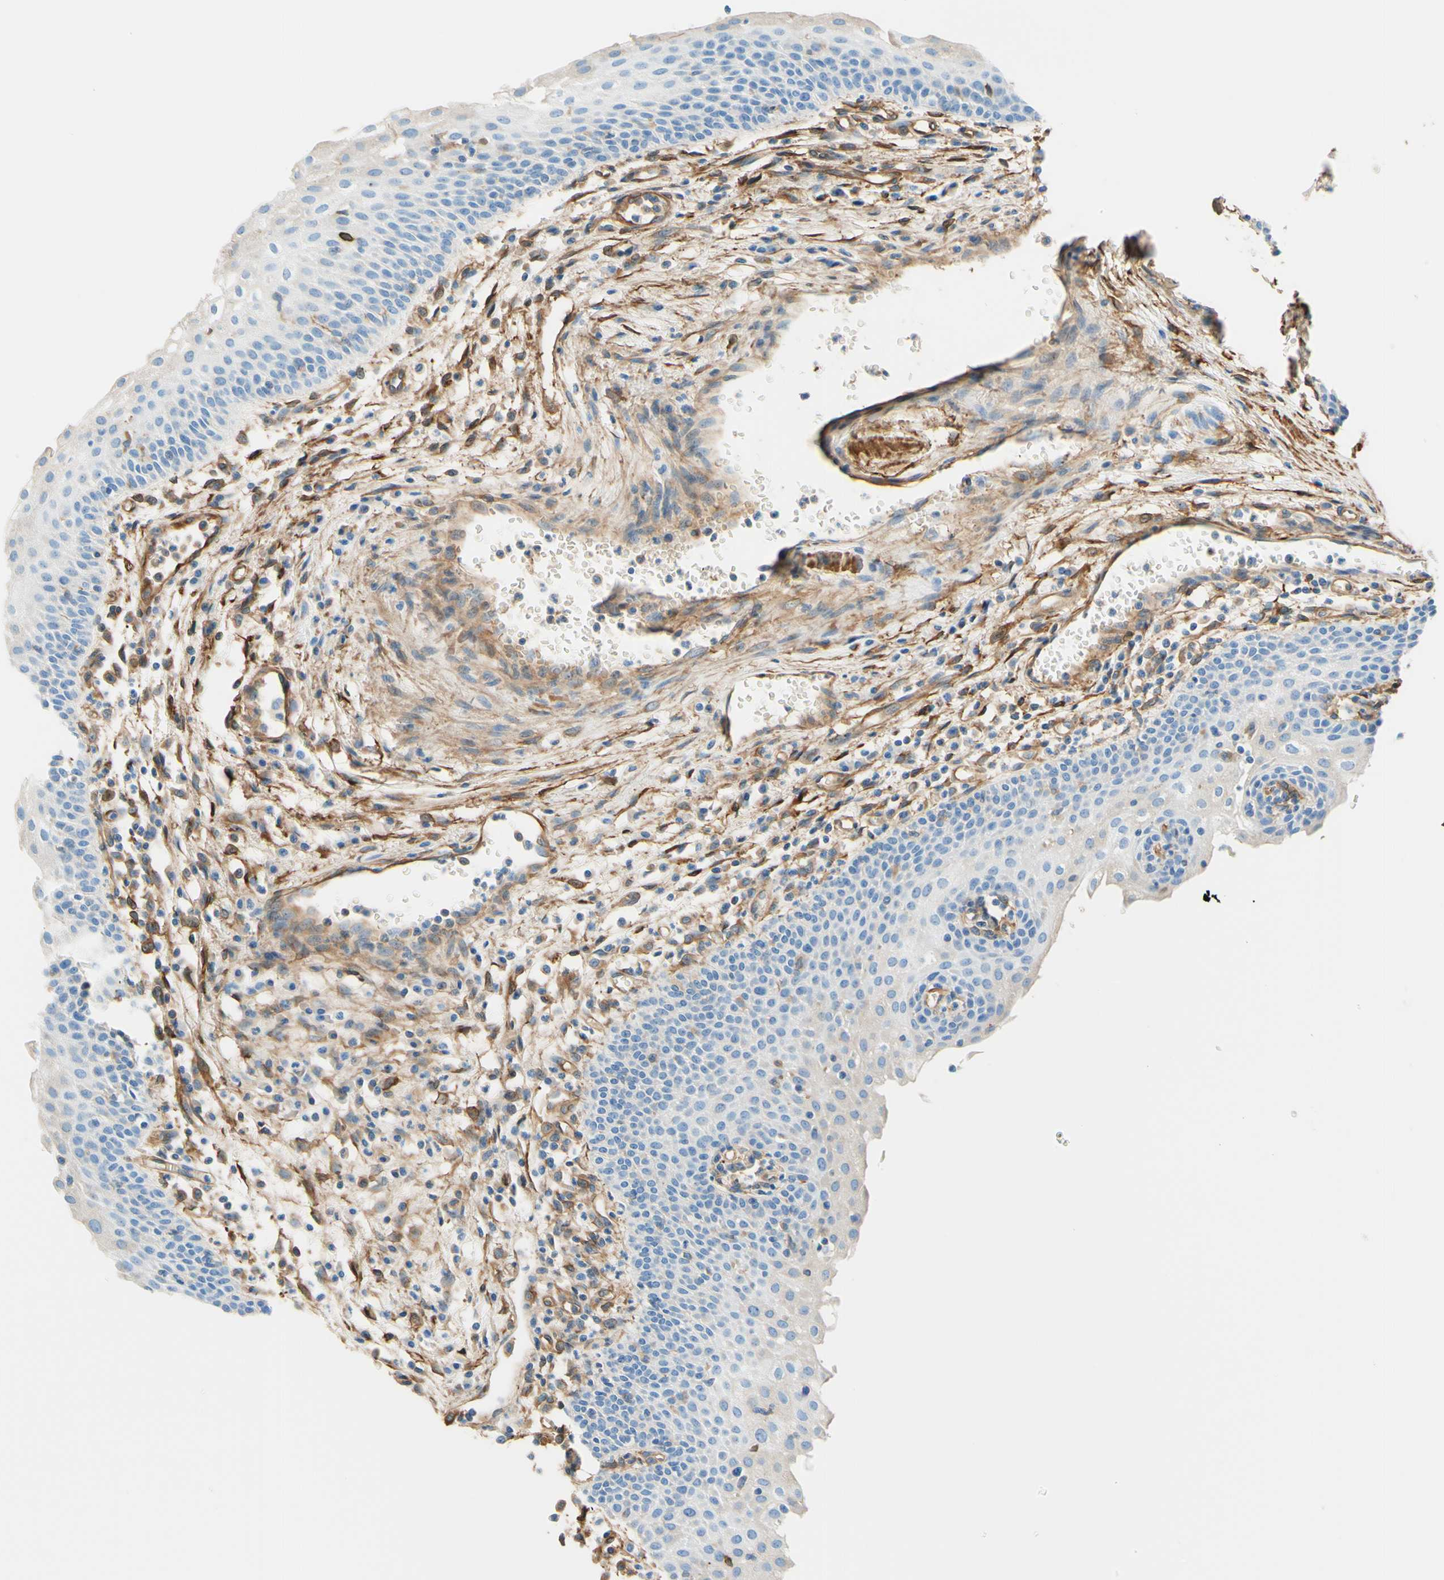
{"staining": {"intensity": "negative", "quantity": "none", "location": "none"}, "tissue": "urothelial cancer", "cell_type": "Tumor cells", "image_type": "cancer", "snomed": [{"axis": "morphology", "description": "Urothelial carcinoma, High grade"}, {"axis": "topography", "description": "Urinary bladder"}], "caption": "Human urothelial carcinoma (high-grade) stained for a protein using immunohistochemistry demonstrates no expression in tumor cells.", "gene": "DPYSL3", "patient": {"sex": "female", "age": 85}}